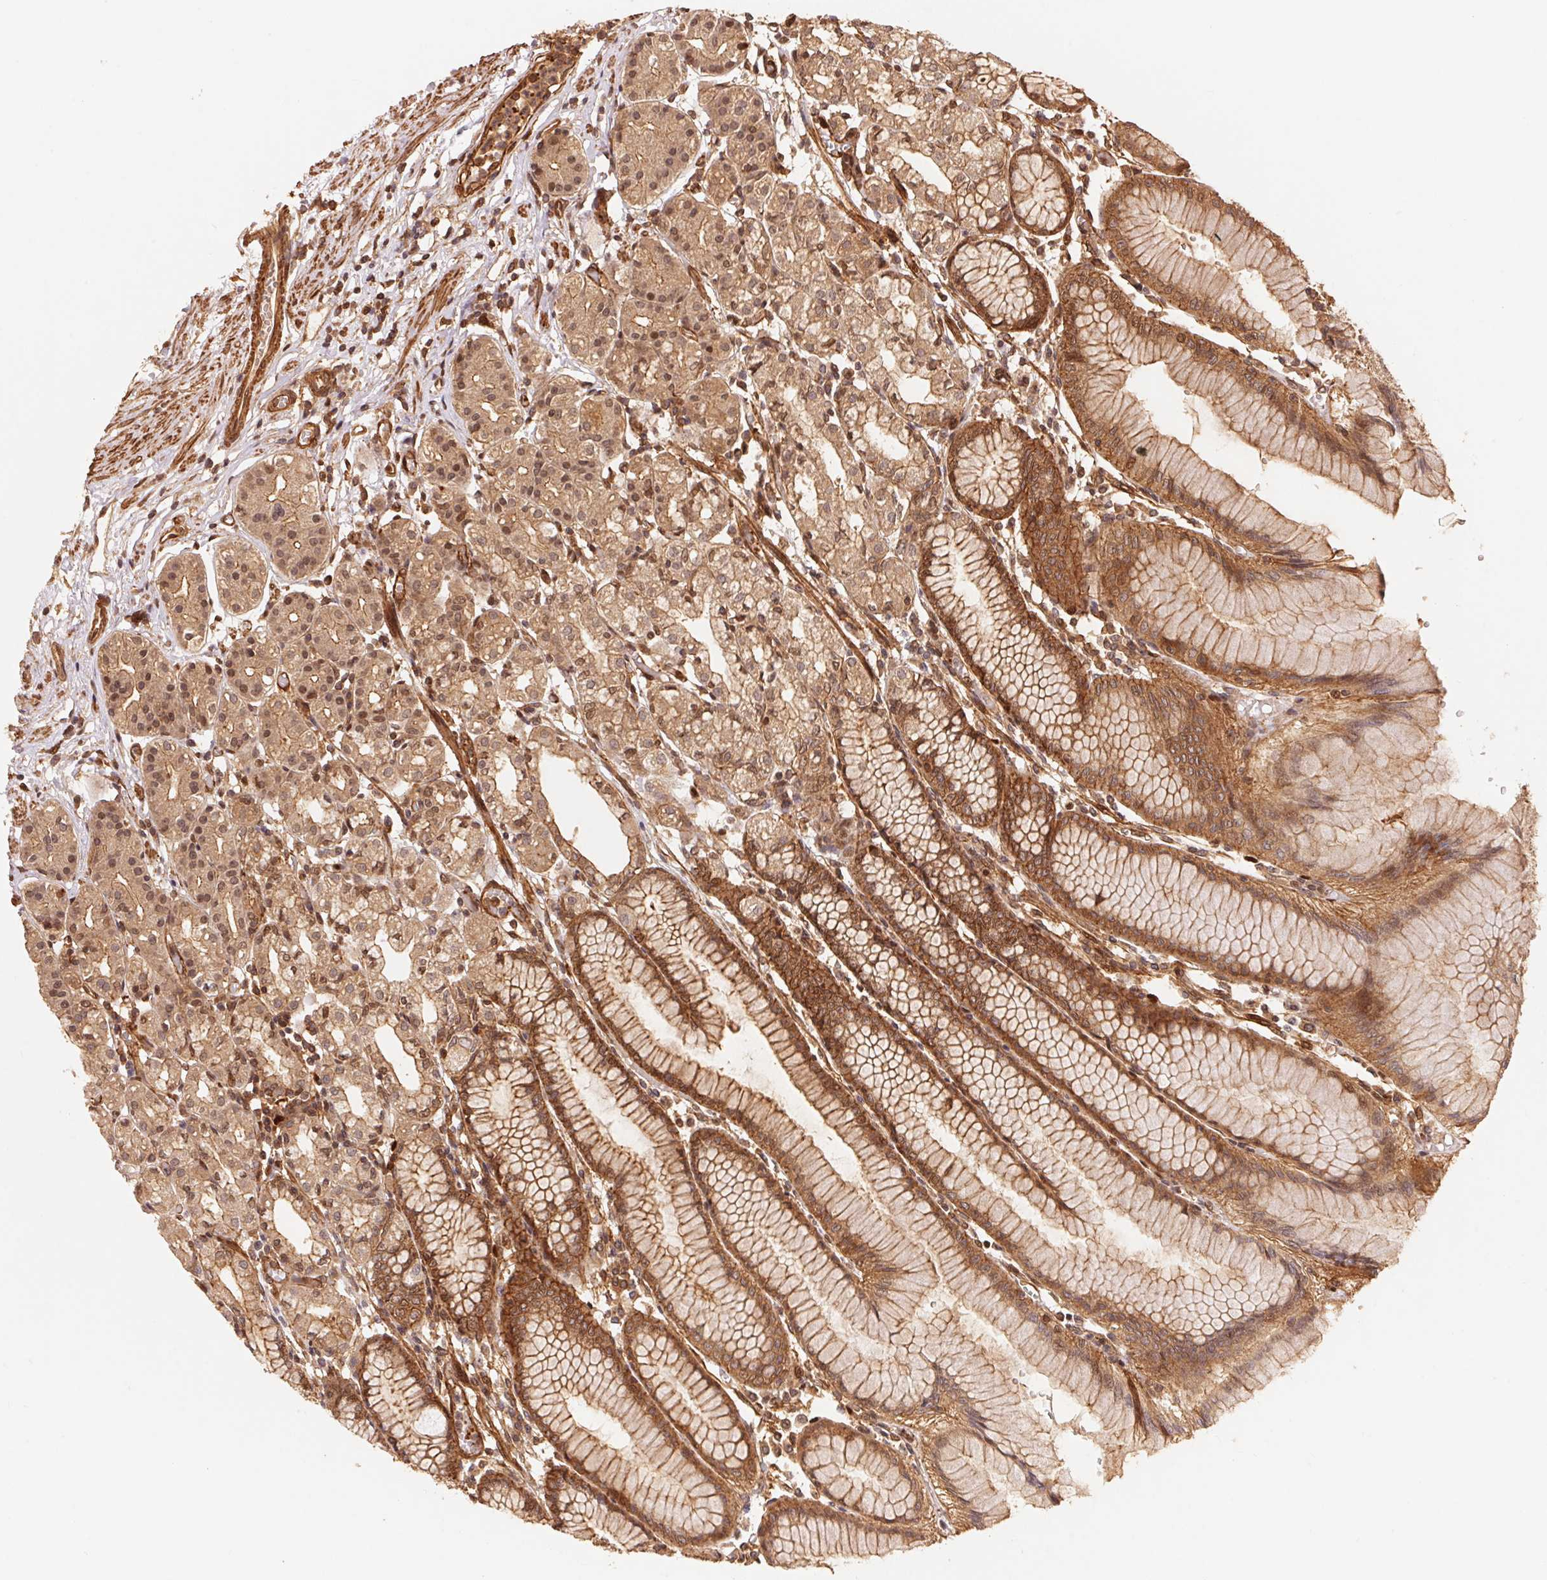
{"staining": {"intensity": "strong", "quantity": ">75%", "location": "cytoplasmic/membranous,nuclear"}, "tissue": "stomach", "cell_type": "Glandular cells", "image_type": "normal", "snomed": [{"axis": "morphology", "description": "Normal tissue, NOS"}, {"axis": "topography", "description": "Skeletal muscle"}, {"axis": "topography", "description": "Stomach"}], "caption": "Immunohistochemistry (DAB) staining of unremarkable human stomach displays strong cytoplasmic/membranous,nuclear protein positivity in approximately >75% of glandular cells.", "gene": "TNIP2", "patient": {"sex": "female", "age": 57}}